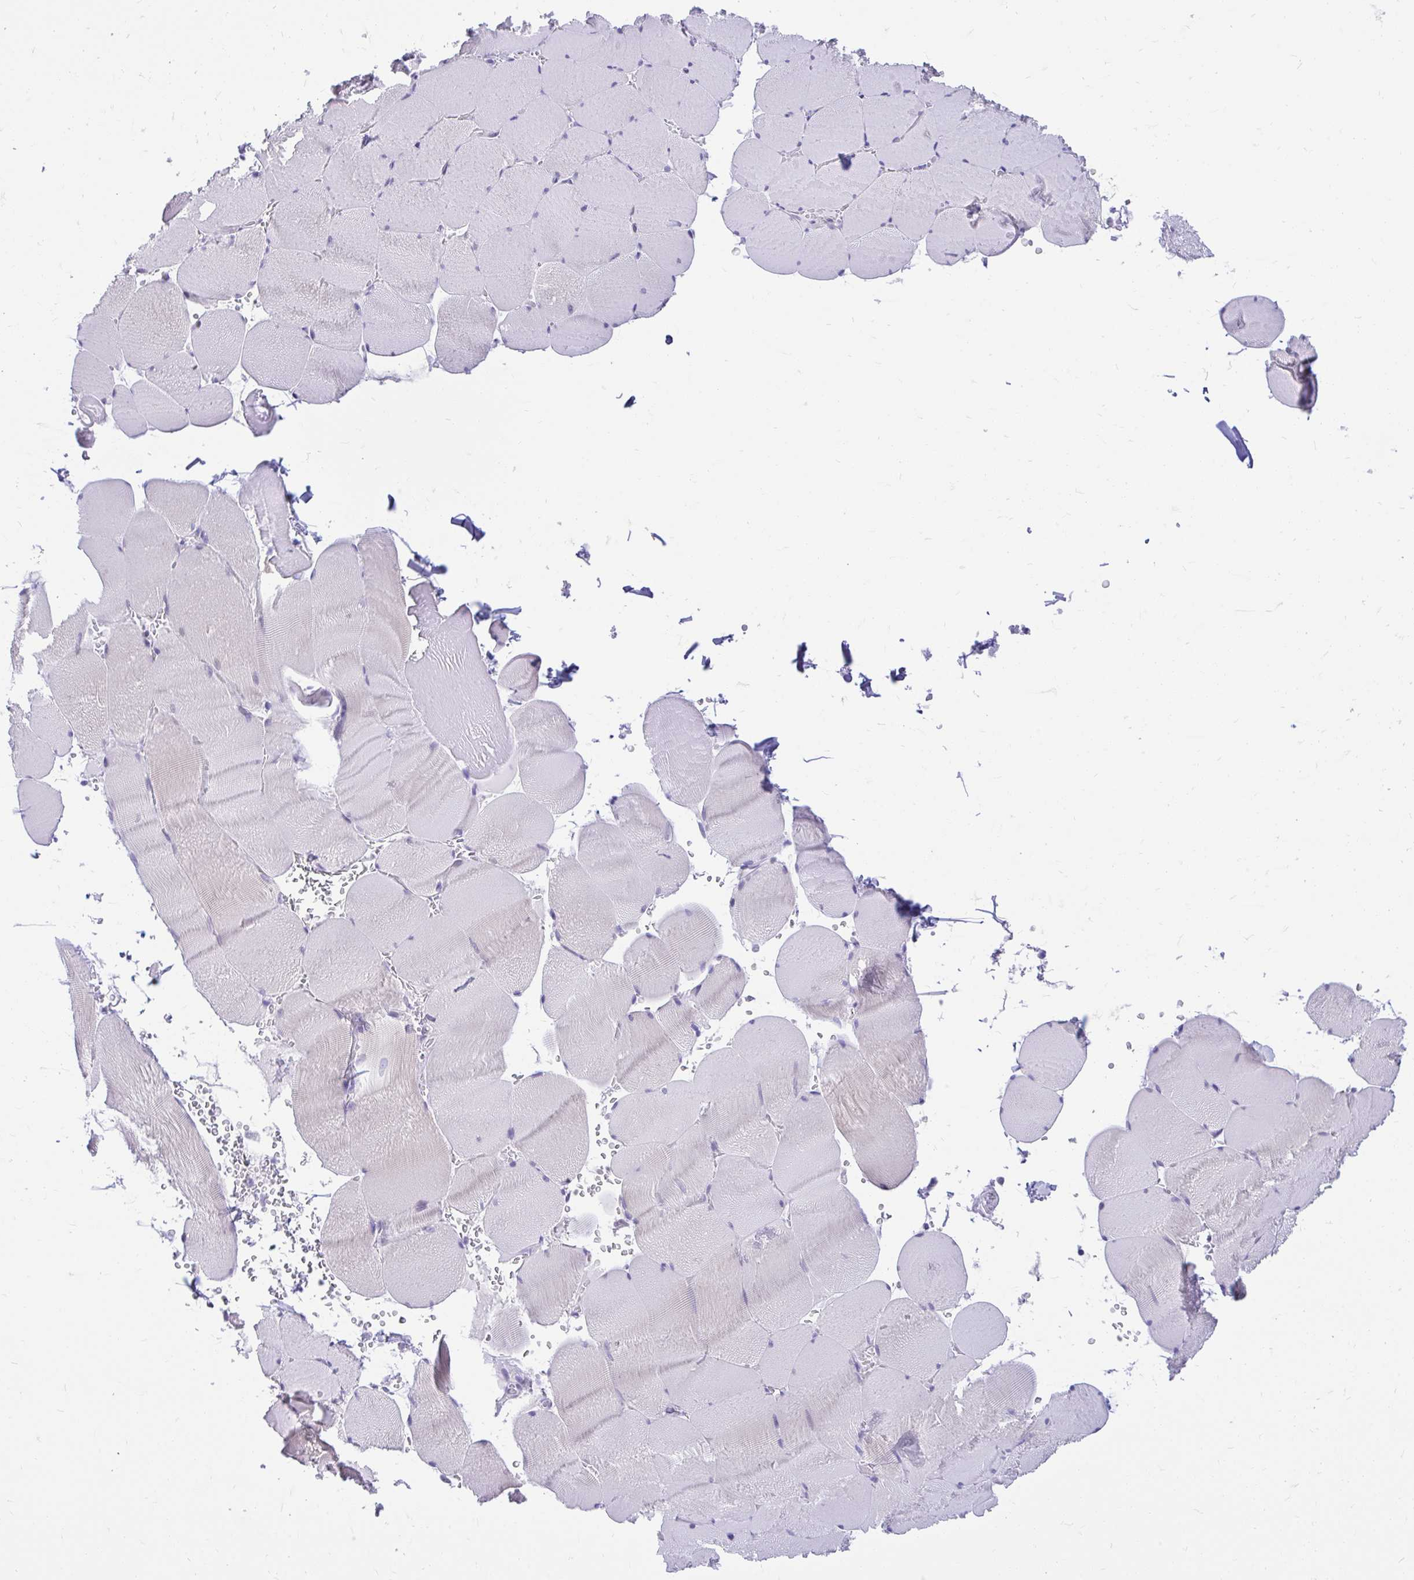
{"staining": {"intensity": "negative", "quantity": "none", "location": "none"}, "tissue": "skeletal muscle", "cell_type": "Myocytes", "image_type": "normal", "snomed": [{"axis": "morphology", "description": "Normal tissue, NOS"}, {"axis": "topography", "description": "Skeletal muscle"}, {"axis": "topography", "description": "Head-Neck"}], "caption": "High power microscopy photomicrograph of an IHC histopathology image of benign skeletal muscle, revealing no significant positivity in myocytes.", "gene": "GLB1L2", "patient": {"sex": "male", "age": 66}}